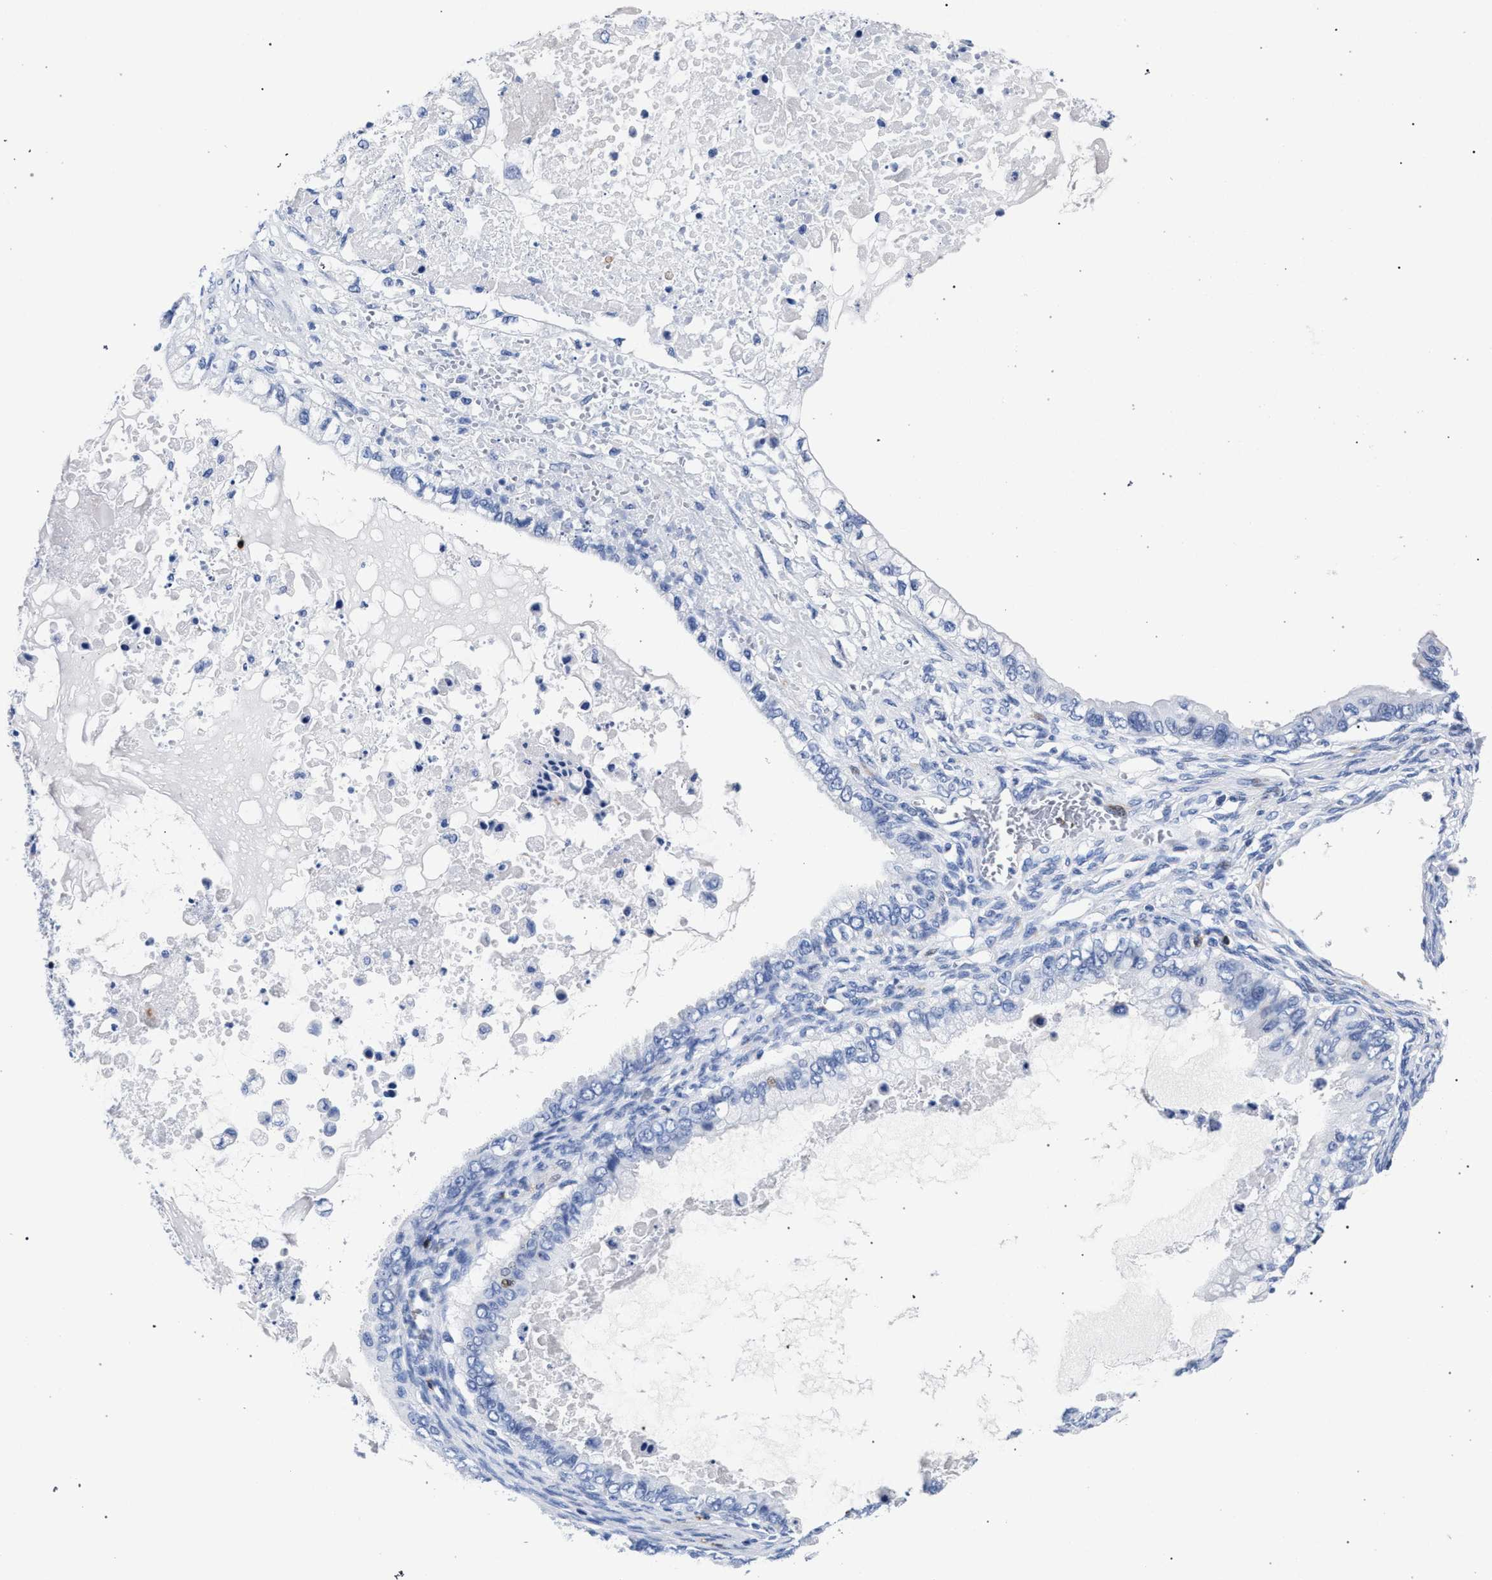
{"staining": {"intensity": "negative", "quantity": "none", "location": "none"}, "tissue": "ovarian cancer", "cell_type": "Tumor cells", "image_type": "cancer", "snomed": [{"axis": "morphology", "description": "Cystadenocarcinoma, mucinous, NOS"}, {"axis": "topography", "description": "Ovary"}], "caption": "Ovarian cancer stained for a protein using immunohistochemistry shows no positivity tumor cells.", "gene": "KLRK1", "patient": {"sex": "female", "age": 80}}